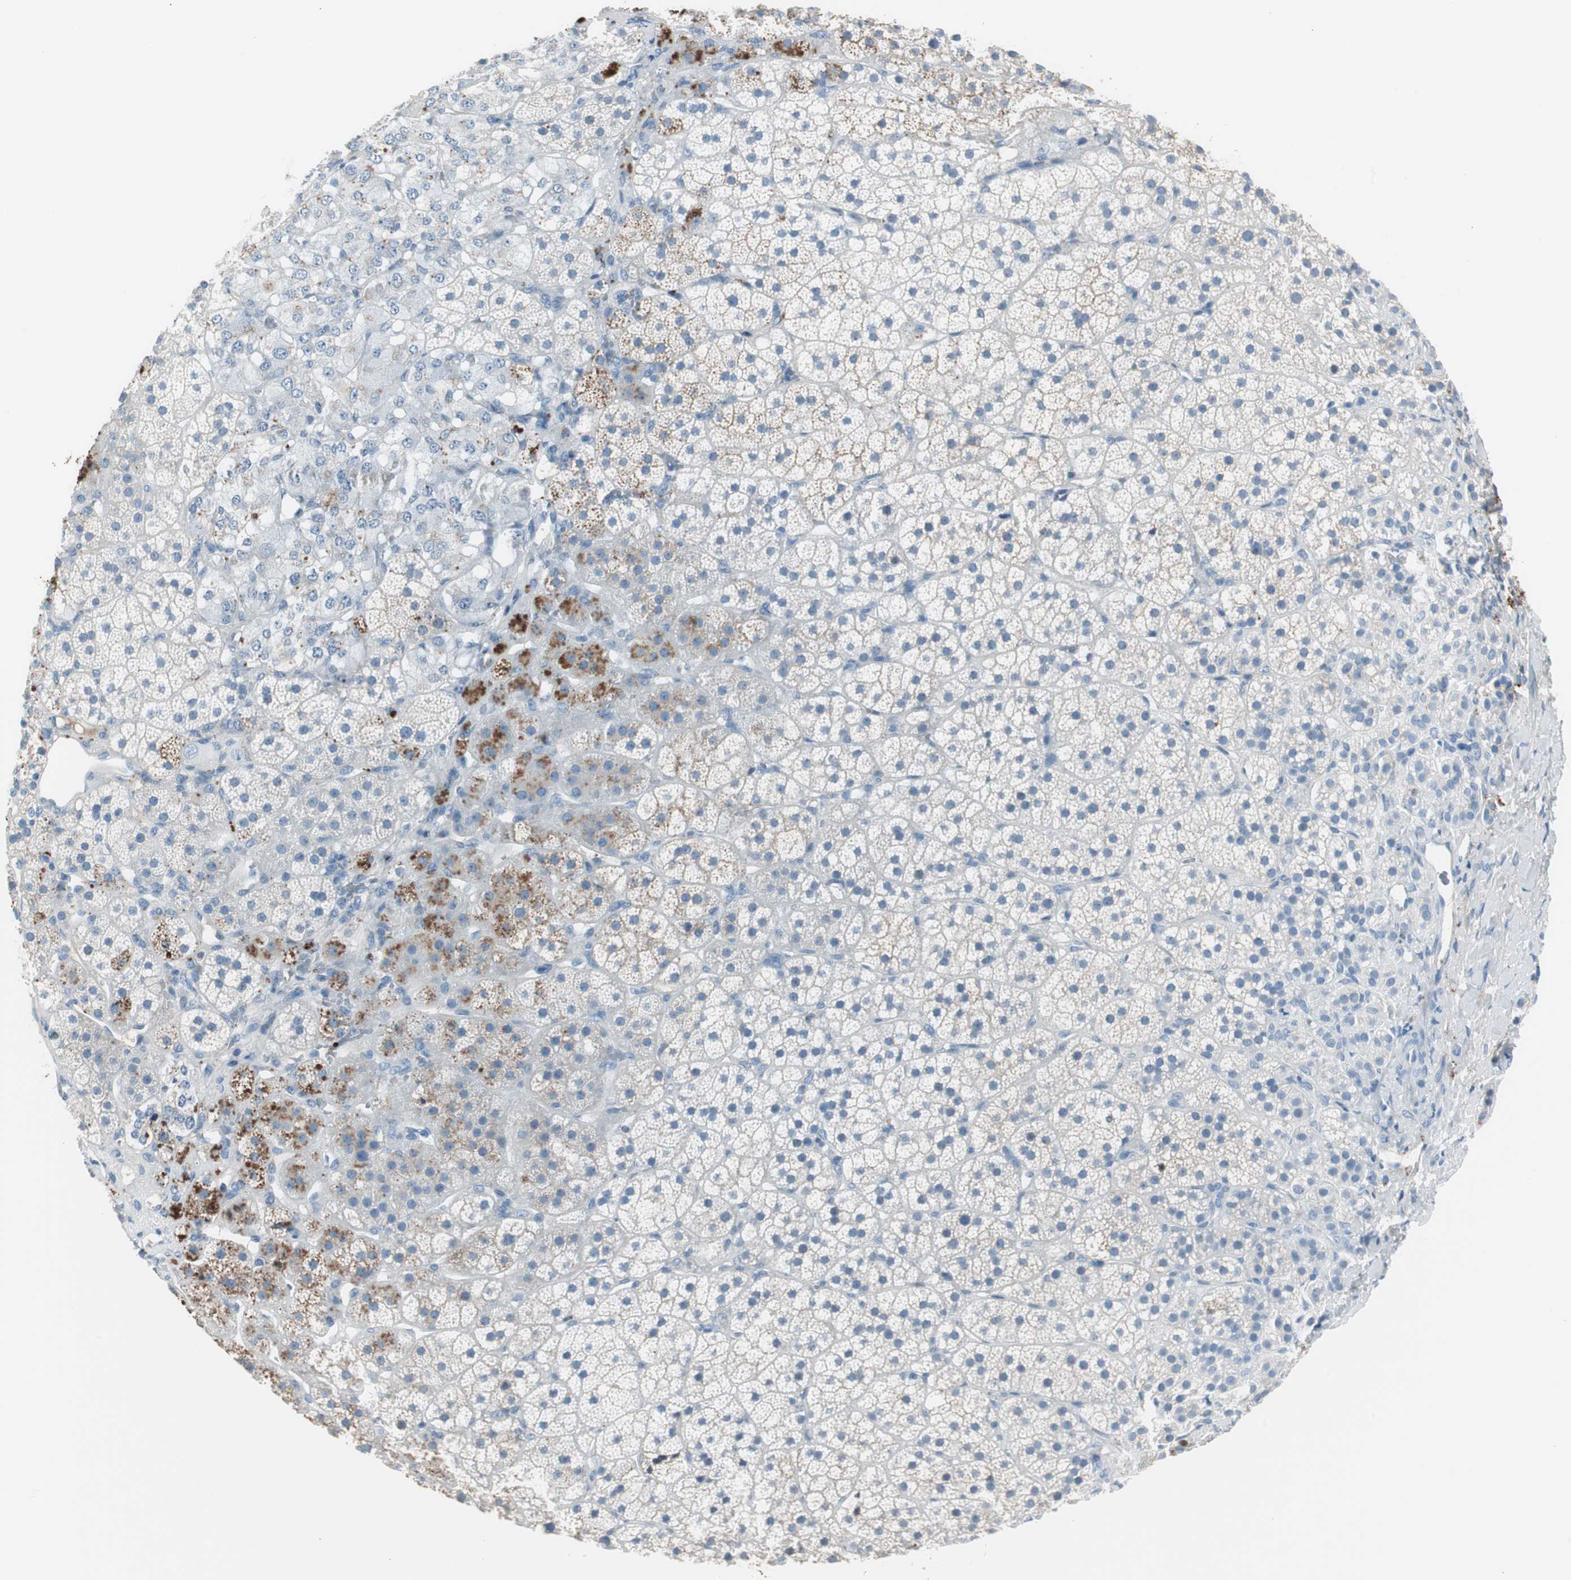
{"staining": {"intensity": "moderate", "quantity": "<25%", "location": "cytoplasmic/membranous"}, "tissue": "adrenal gland", "cell_type": "Glandular cells", "image_type": "normal", "snomed": [{"axis": "morphology", "description": "Normal tissue, NOS"}, {"axis": "topography", "description": "Adrenal gland"}], "caption": "This micrograph shows immunohistochemistry staining of benign human adrenal gland, with low moderate cytoplasmic/membranous expression in approximately <25% of glandular cells.", "gene": "SERPINF1", "patient": {"sex": "female", "age": 44}}